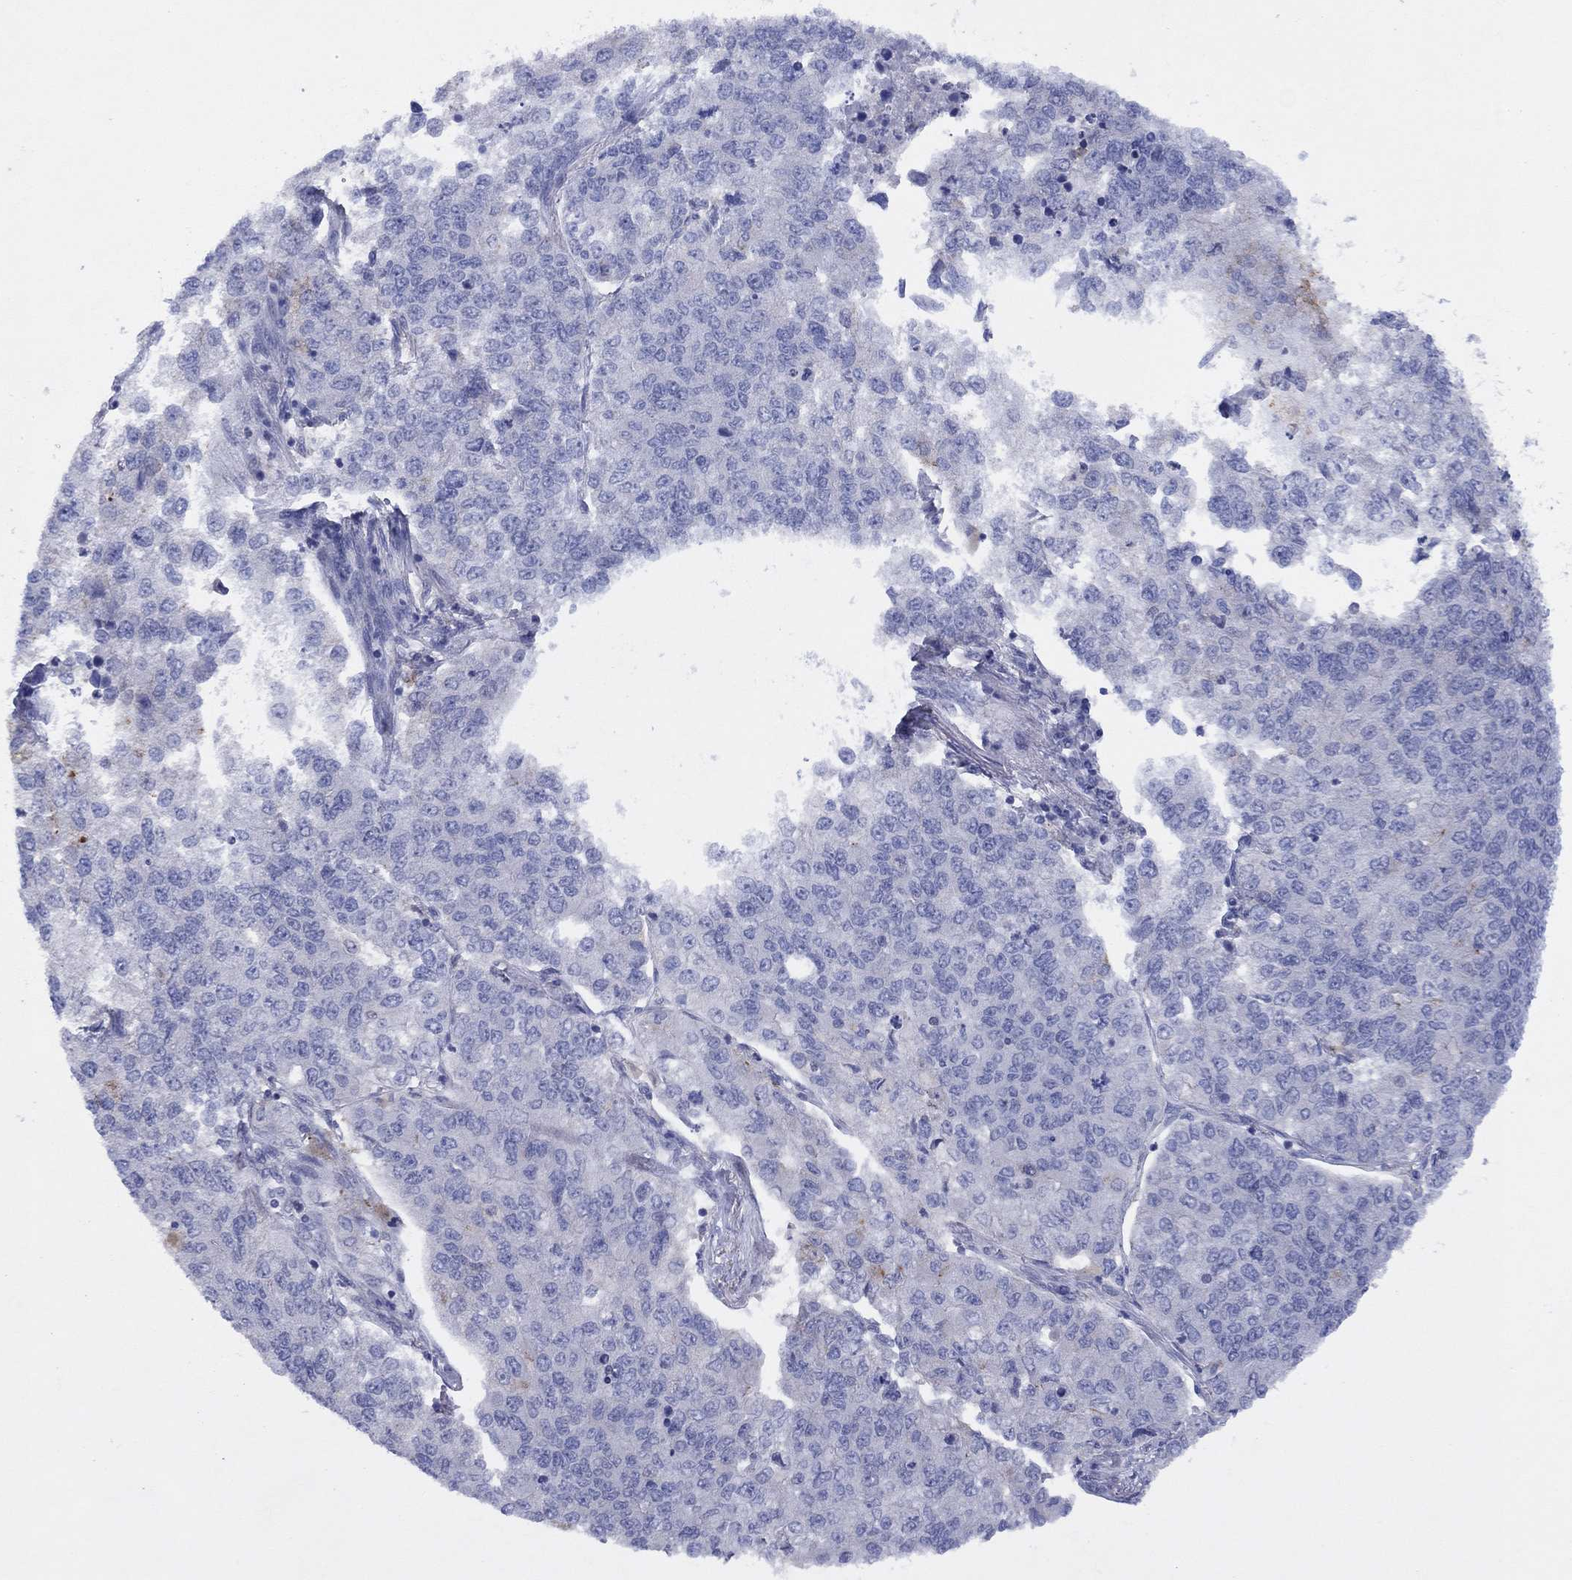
{"staining": {"intensity": "negative", "quantity": "none", "location": "none"}, "tissue": "lung cancer", "cell_type": "Tumor cells", "image_type": "cancer", "snomed": [{"axis": "morphology", "description": "Adenocarcinoma, NOS"}, {"axis": "topography", "description": "Lung"}], "caption": "Immunohistochemistry micrograph of neoplastic tissue: adenocarcinoma (lung) stained with DAB reveals no significant protein staining in tumor cells.", "gene": "CYP2B6", "patient": {"sex": "male", "age": 49}}